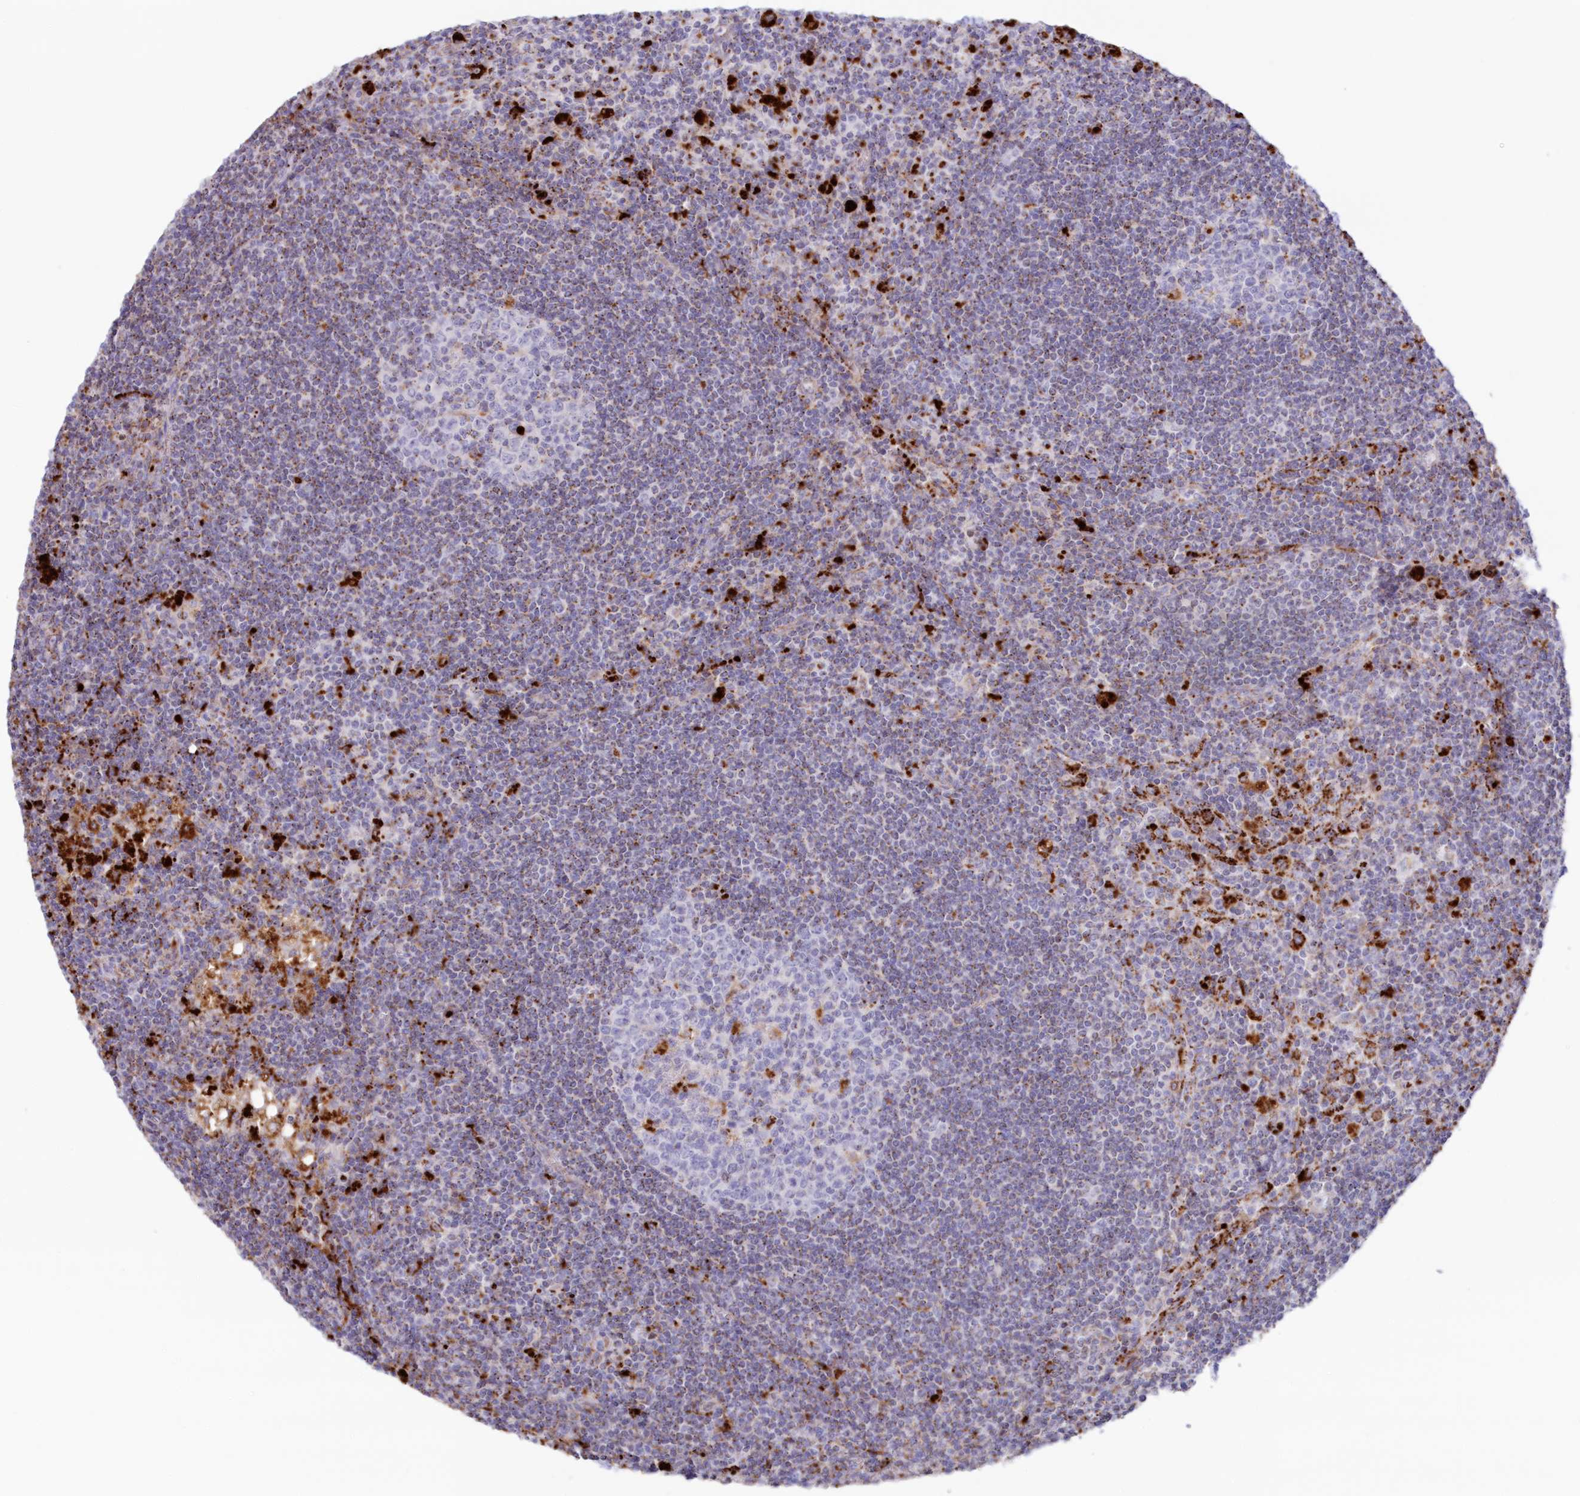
{"staining": {"intensity": "moderate", "quantity": "<25%", "location": "cytoplasmic/membranous"}, "tissue": "lymph node", "cell_type": "Germinal center cells", "image_type": "normal", "snomed": [{"axis": "morphology", "description": "Normal tissue, NOS"}, {"axis": "topography", "description": "Lymph node"}], "caption": "DAB (3,3'-diaminobenzidine) immunohistochemical staining of benign lymph node displays moderate cytoplasmic/membranous protein staining in about <25% of germinal center cells. The protein is shown in brown color, while the nuclei are stained blue.", "gene": "TPP1", "patient": {"sex": "male", "age": 69}}